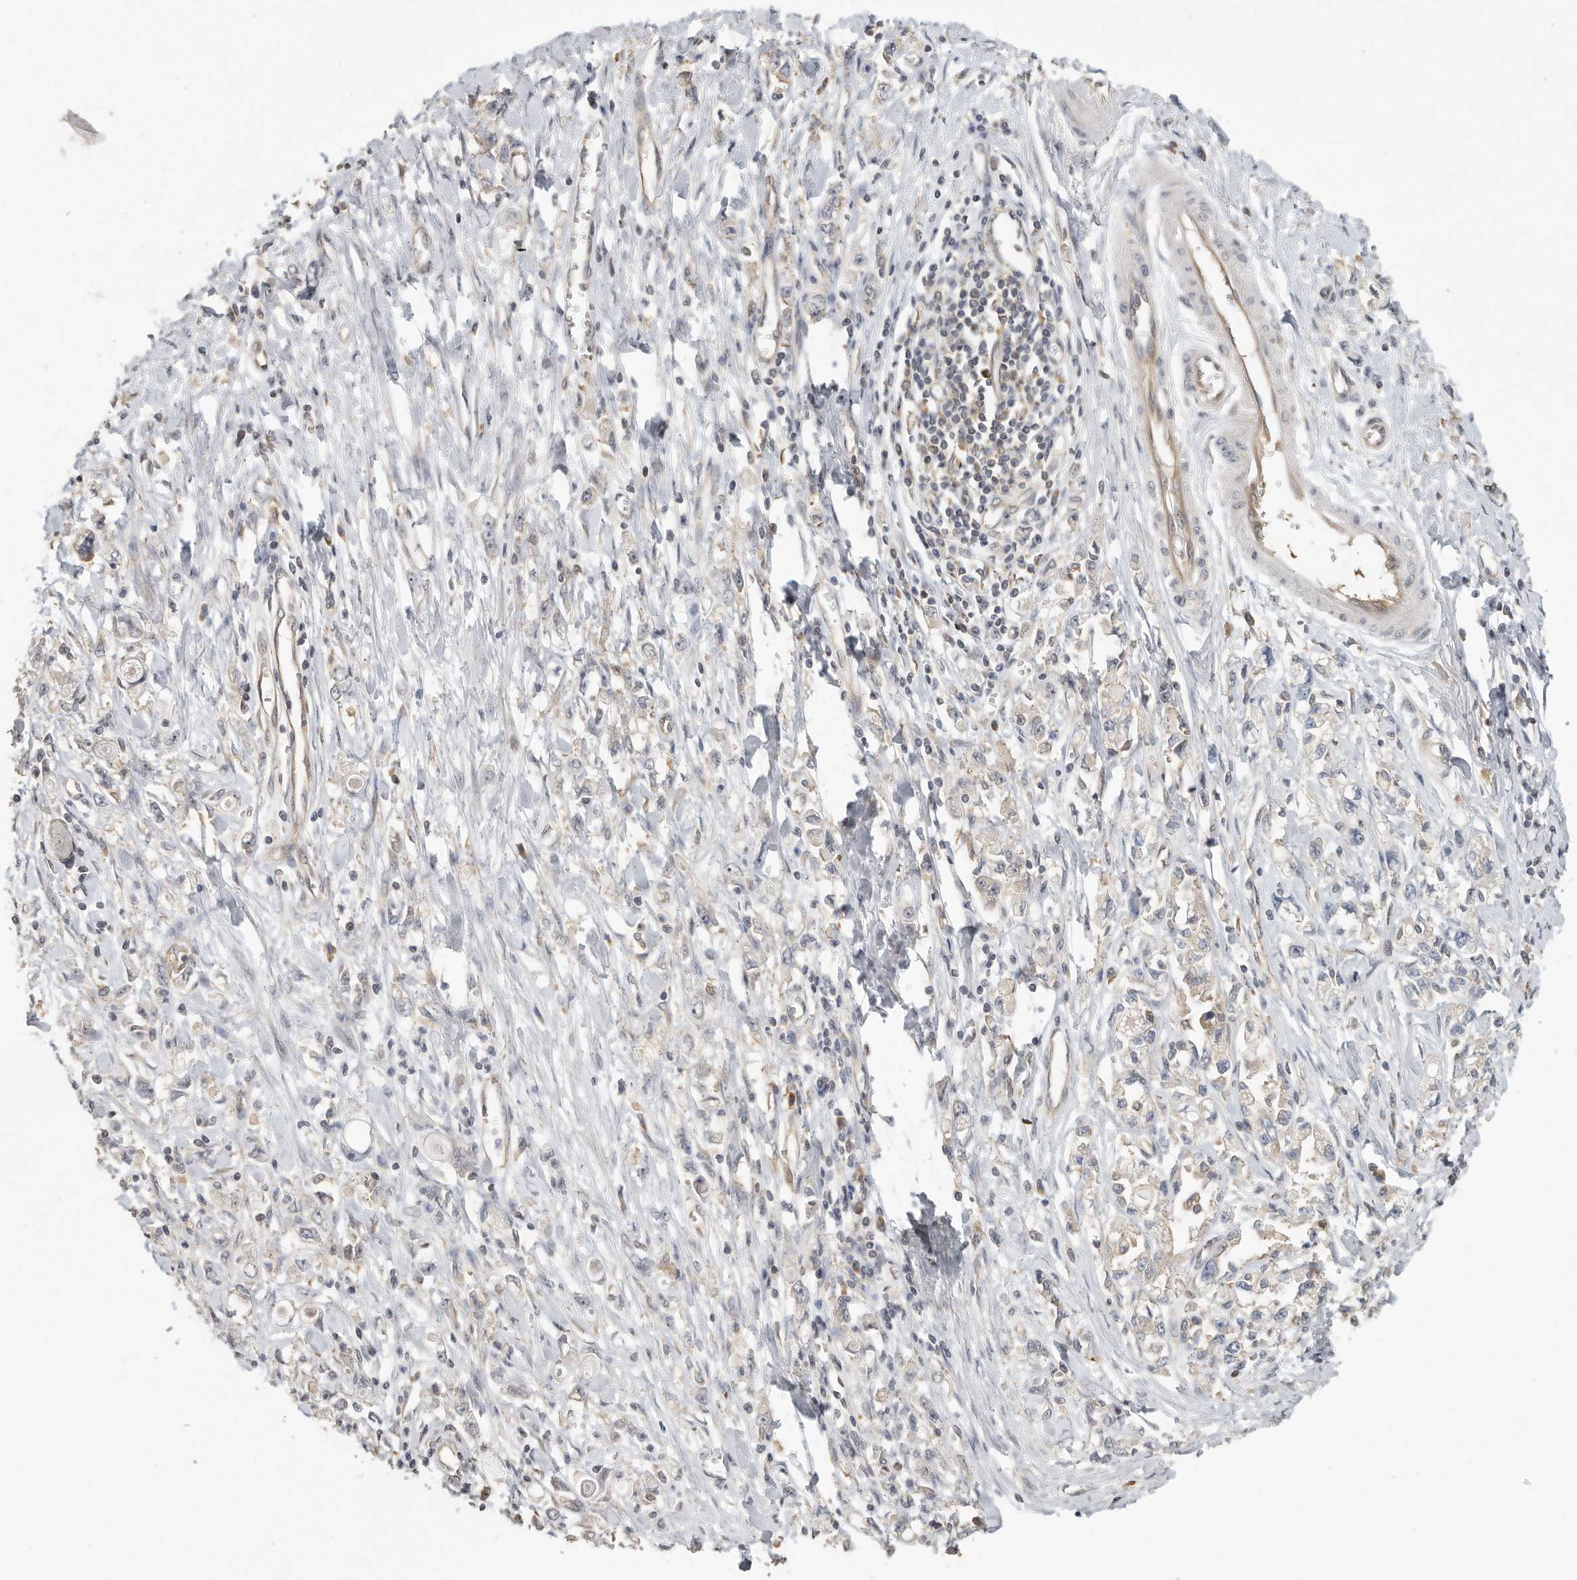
{"staining": {"intensity": "negative", "quantity": "none", "location": "none"}, "tissue": "stomach cancer", "cell_type": "Tumor cells", "image_type": "cancer", "snomed": [{"axis": "morphology", "description": "Adenocarcinoma, NOS"}, {"axis": "topography", "description": "Stomach"}], "caption": "Tumor cells show no significant protein positivity in stomach cancer (adenocarcinoma).", "gene": "CCT8", "patient": {"sex": "female", "age": 76}}